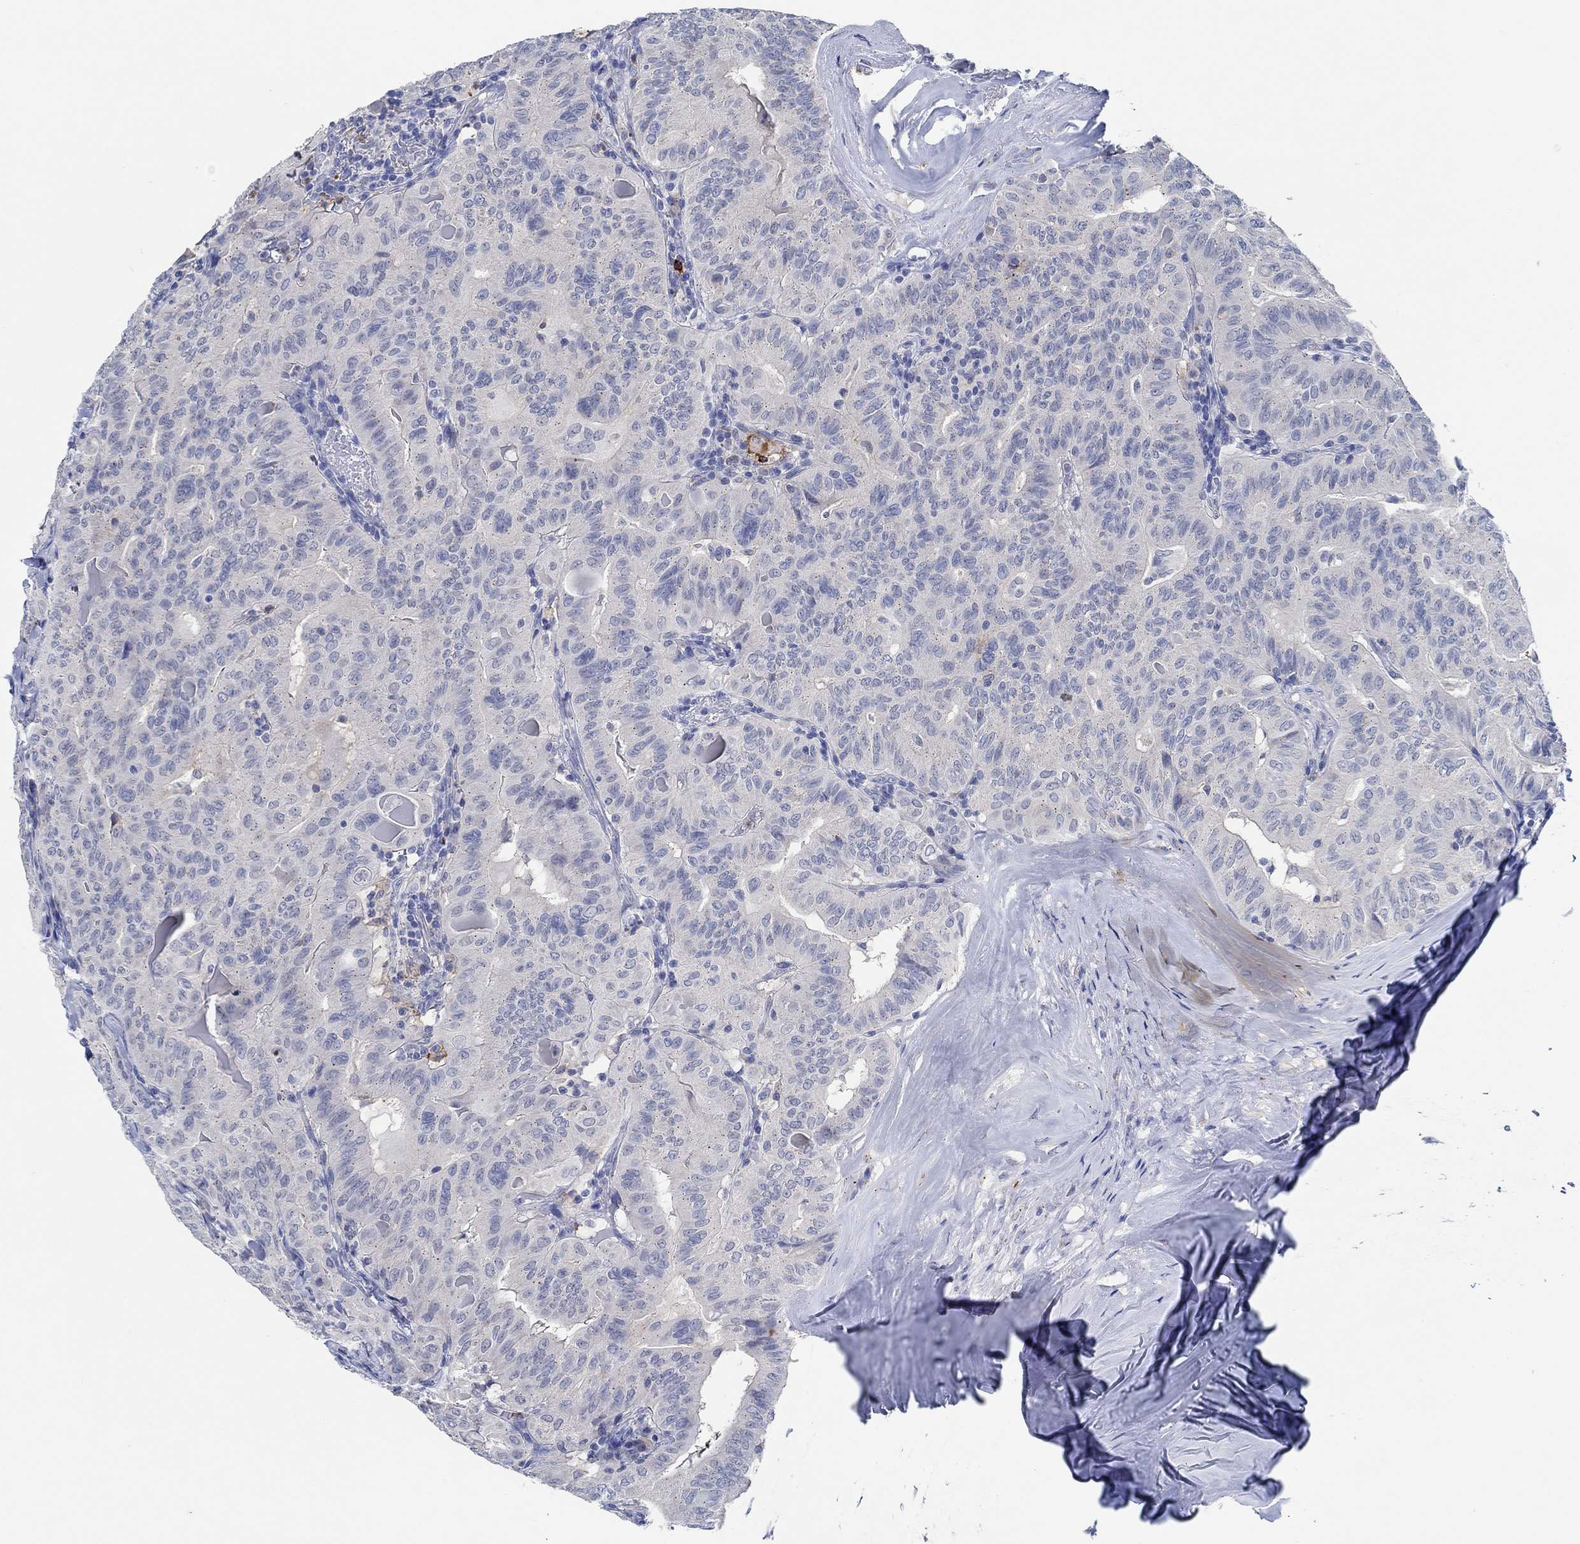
{"staining": {"intensity": "negative", "quantity": "none", "location": "none"}, "tissue": "thyroid cancer", "cell_type": "Tumor cells", "image_type": "cancer", "snomed": [{"axis": "morphology", "description": "Papillary adenocarcinoma, NOS"}, {"axis": "topography", "description": "Thyroid gland"}], "caption": "DAB (3,3'-diaminobenzidine) immunohistochemical staining of human thyroid papillary adenocarcinoma shows no significant positivity in tumor cells.", "gene": "CPM", "patient": {"sex": "female", "age": 68}}